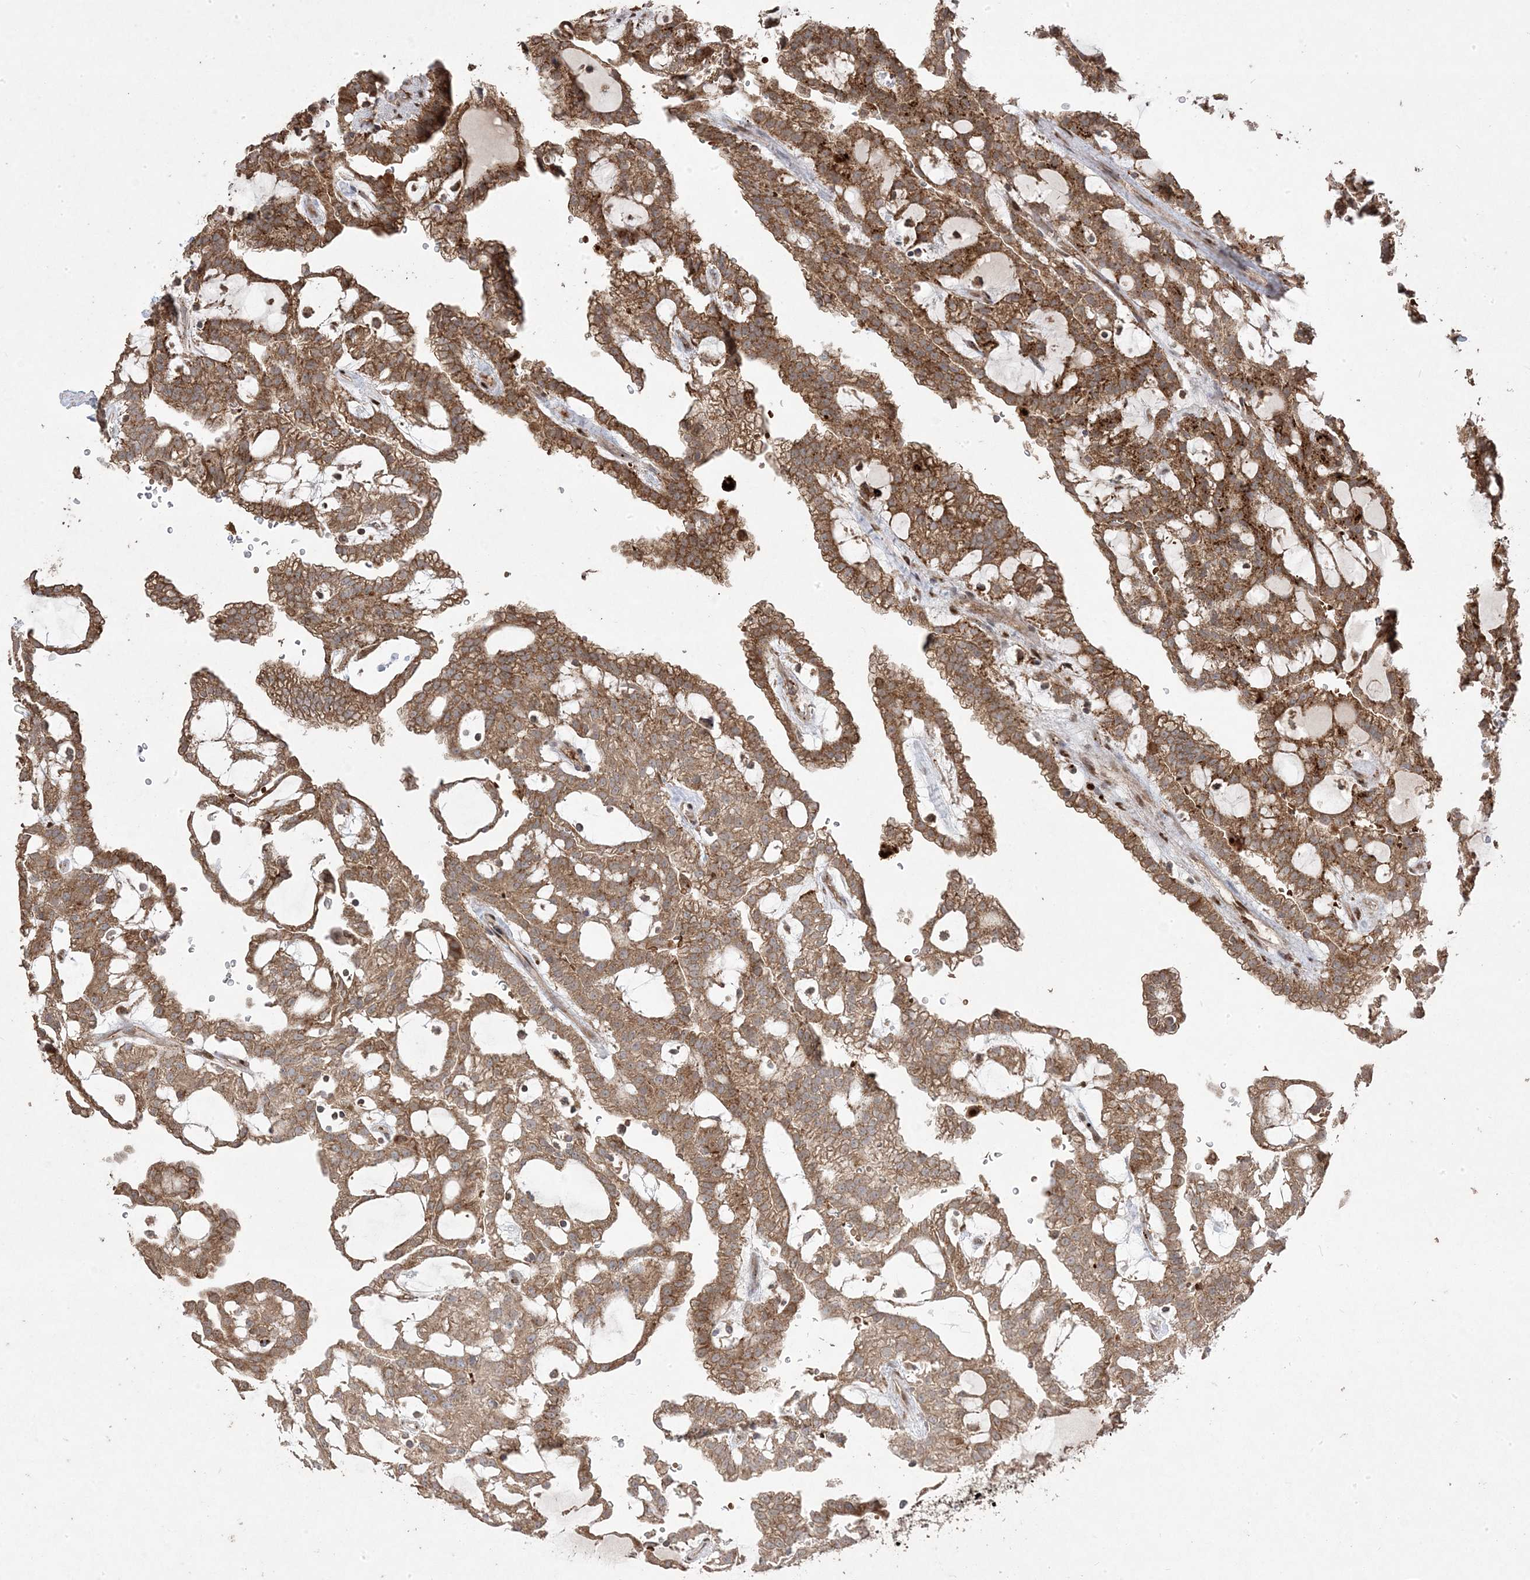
{"staining": {"intensity": "strong", "quantity": ">75%", "location": "cytoplasmic/membranous"}, "tissue": "renal cancer", "cell_type": "Tumor cells", "image_type": "cancer", "snomed": [{"axis": "morphology", "description": "Adenocarcinoma, NOS"}, {"axis": "topography", "description": "Kidney"}], "caption": "Renal adenocarcinoma stained with DAB immunohistochemistry exhibits high levels of strong cytoplasmic/membranous expression in about >75% of tumor cells.", "gene": "PPOX", "patient": {"sex": "male", "age": 63}}